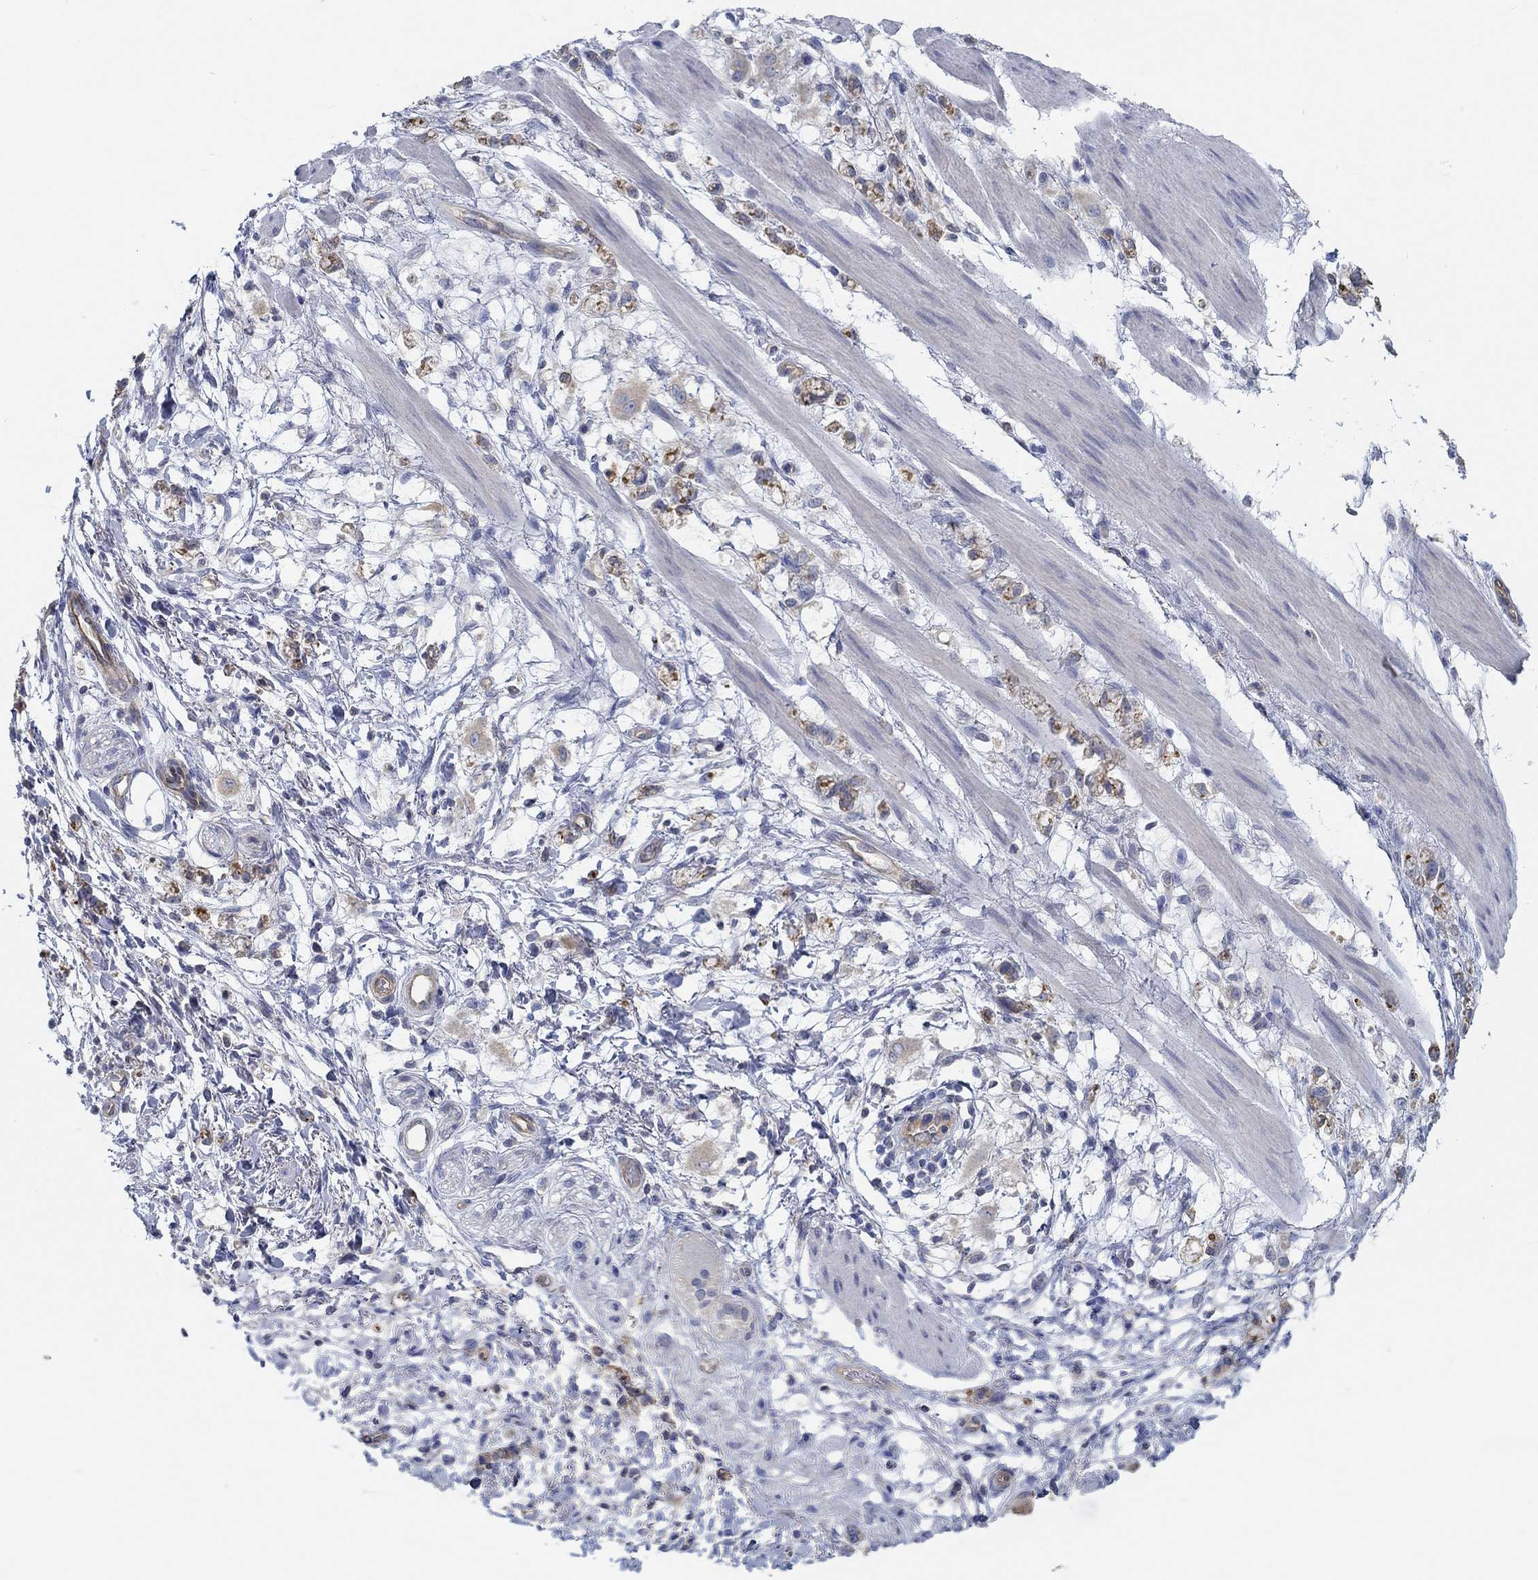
{"staining": {"intensity": "moderate", "quantity": "<25%", "location": "cytoplasmic/membranous"}, "tissue": "stomach cancer", "cell_type": "Tumor cells", "image_type": "cancer", "snomed": [{"axis": "morphology", "description": "Adenocarcinoma, NOS"}, {"axis": "topography", "description": "Stomach"}], "caption": "Stomach adenocarcinoma stained with immunohistochemistry (IHC) reveals moderate cytoplasmic/membranous positivity in approximately <25% of tumor cells.", "gene": "BBOF1", "patient": {"sex": "female", "age": 60}}